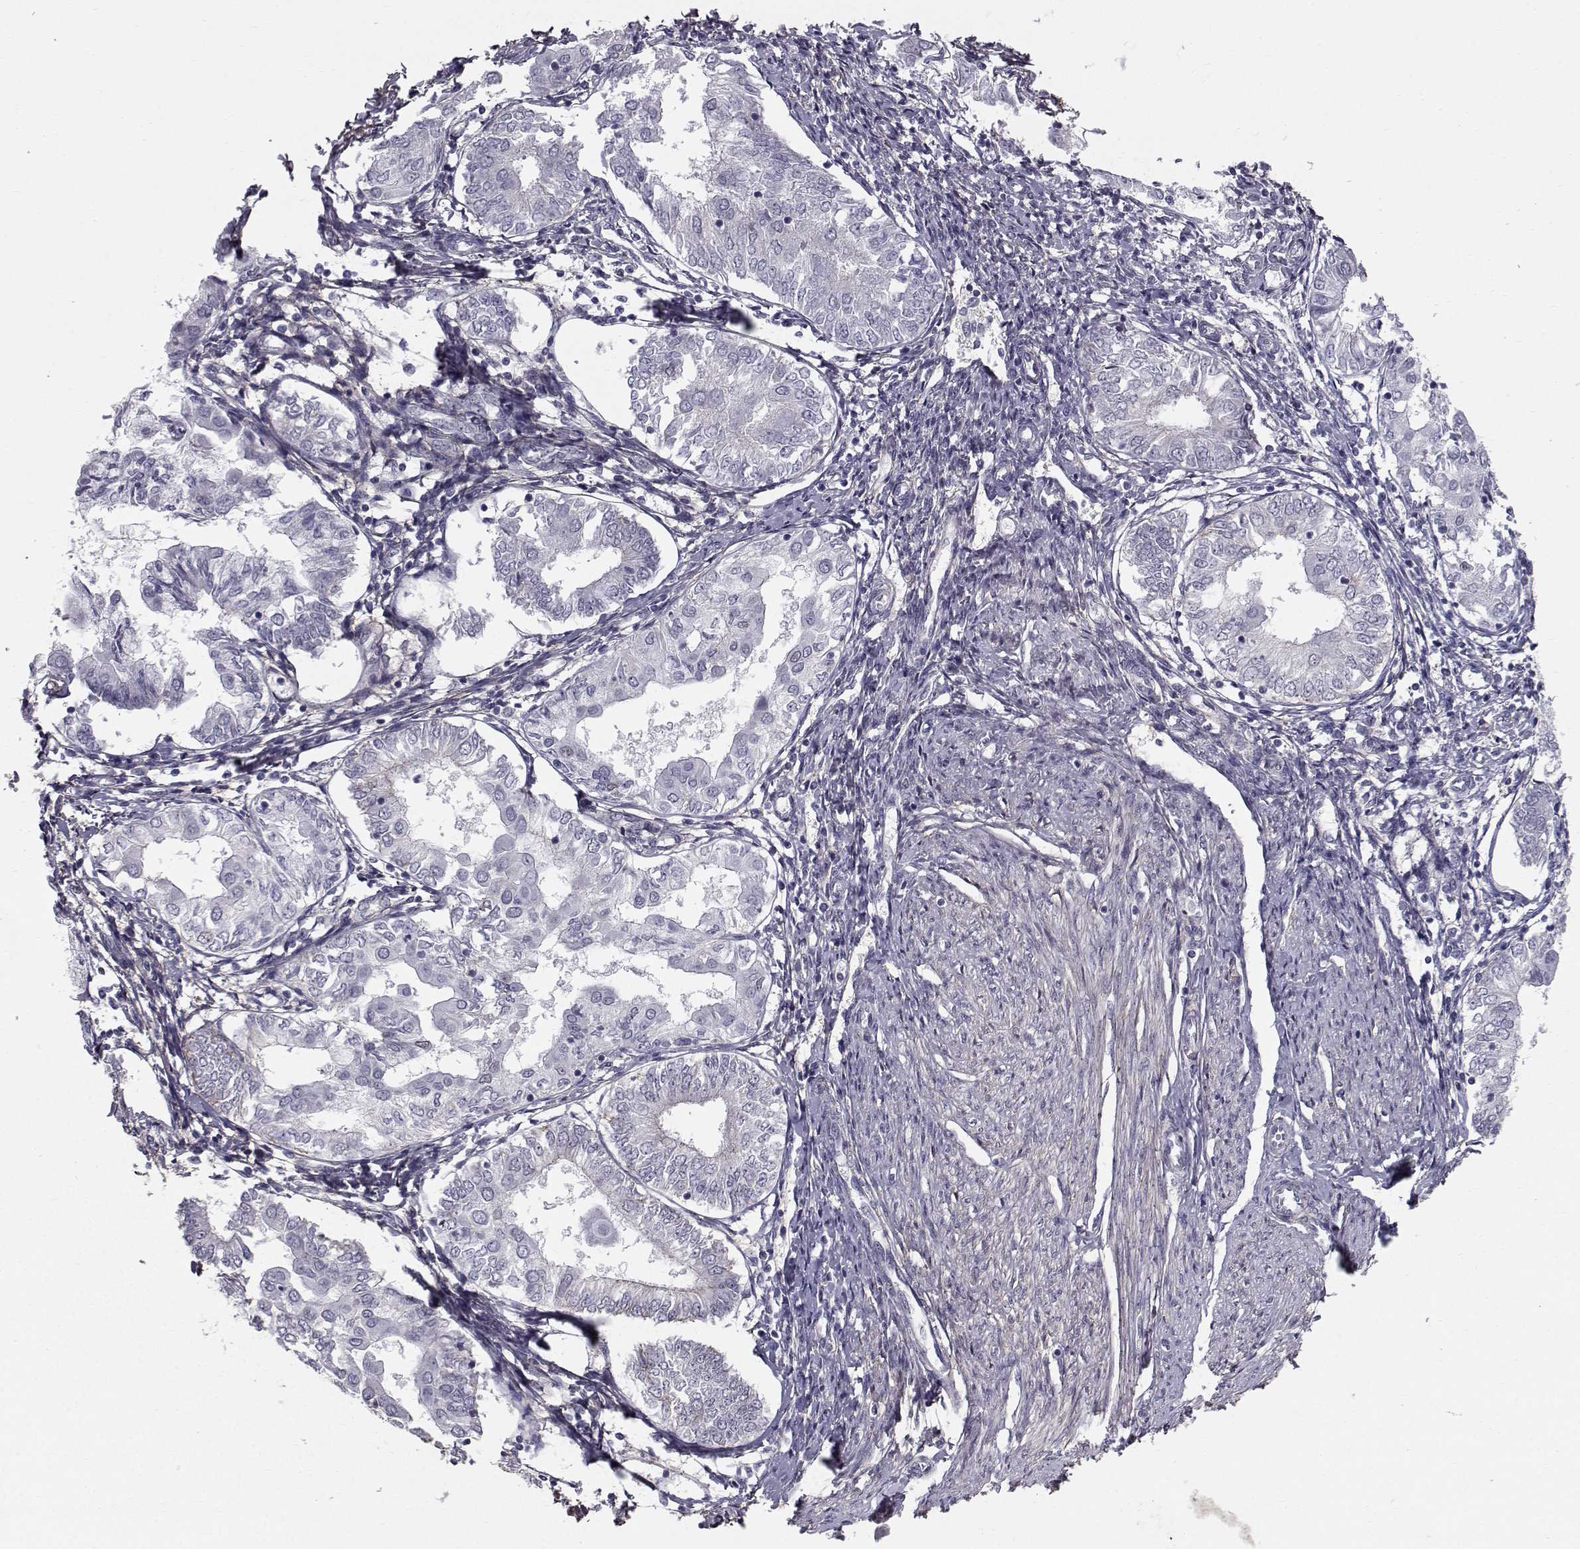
{"staining": {"intensity": "negative", "quantity": "none", "location": "none"}, "tissue": "endometrial cancer", "cell_type": "Tumor cells", "image_type": "cancer", "snomed": [{"axis": "morphology", "description": "Adenocarcinoma, NOS"}, {"axis": "topography", "description": "Endometrium"}], "caption": "Immunohistochemical staining of endometrial cancer (adenocarcinoma) shows no significant staining in tumor cells. (Stains: DAB (3,3'-diaminobenzidine) immunohistochemistry with hematoxylin counter stain, Microscopy: brightfield microscopy at high magnification).", "gene": "SPDYE4", "patient": {"sex": "female", "age": 68}}